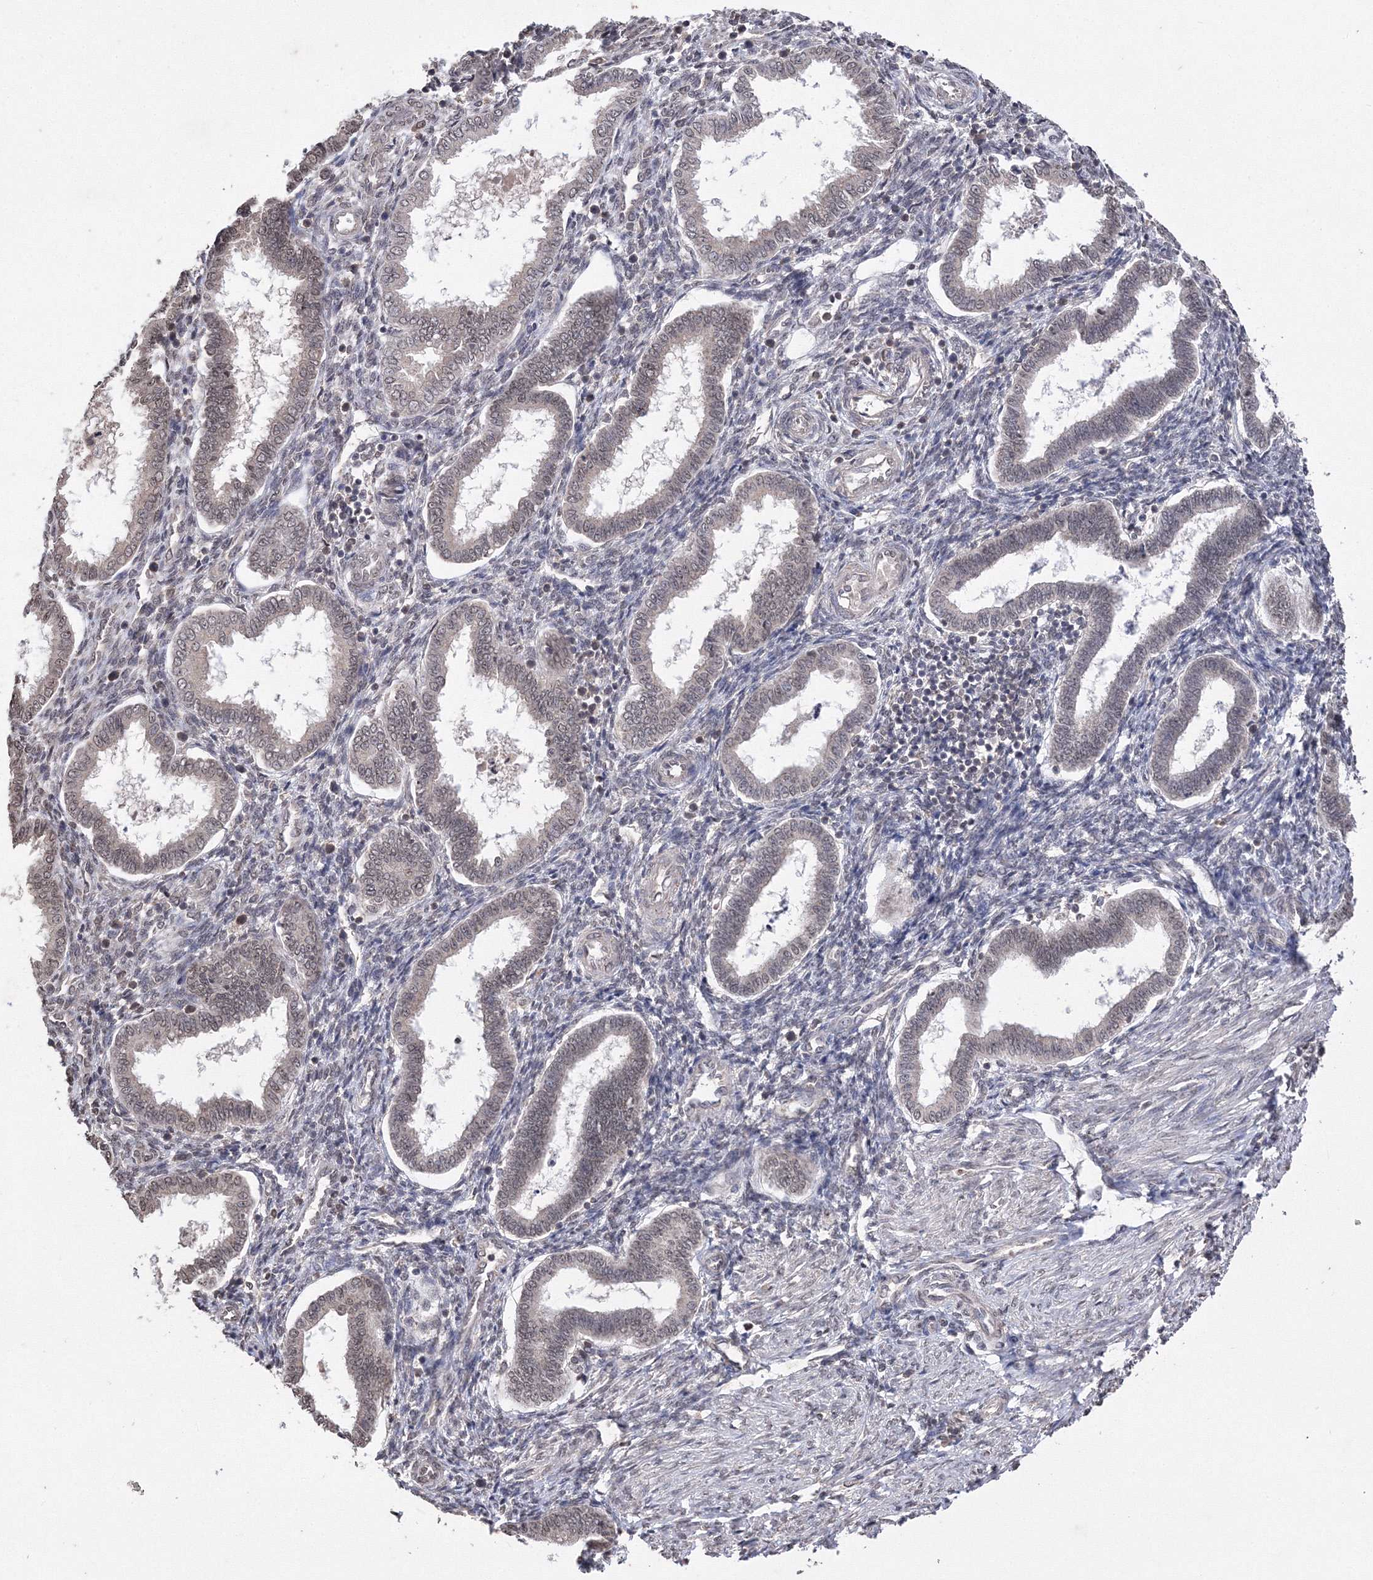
{"staining": {"intensity": "weak", "quantity": "25%-75%", "location": "nuclear"}, "tissue": "endometrium", "cell_type": "Cells in endometrial stroma", "image_type": "normal", "snomed": [{"axis": "morphology", "description": "Normal tissue, NOS"}, {"axis": "topography", "description": "Endometrium"}], "caption": "Weak nuclear expression for a protein is appreciated in about 25%-75% of cells in endometrial stroma of normal endometrium using immunohistochemistry.", "gene": "GPN1", "patient": {"sex": "female", "age": 24}}